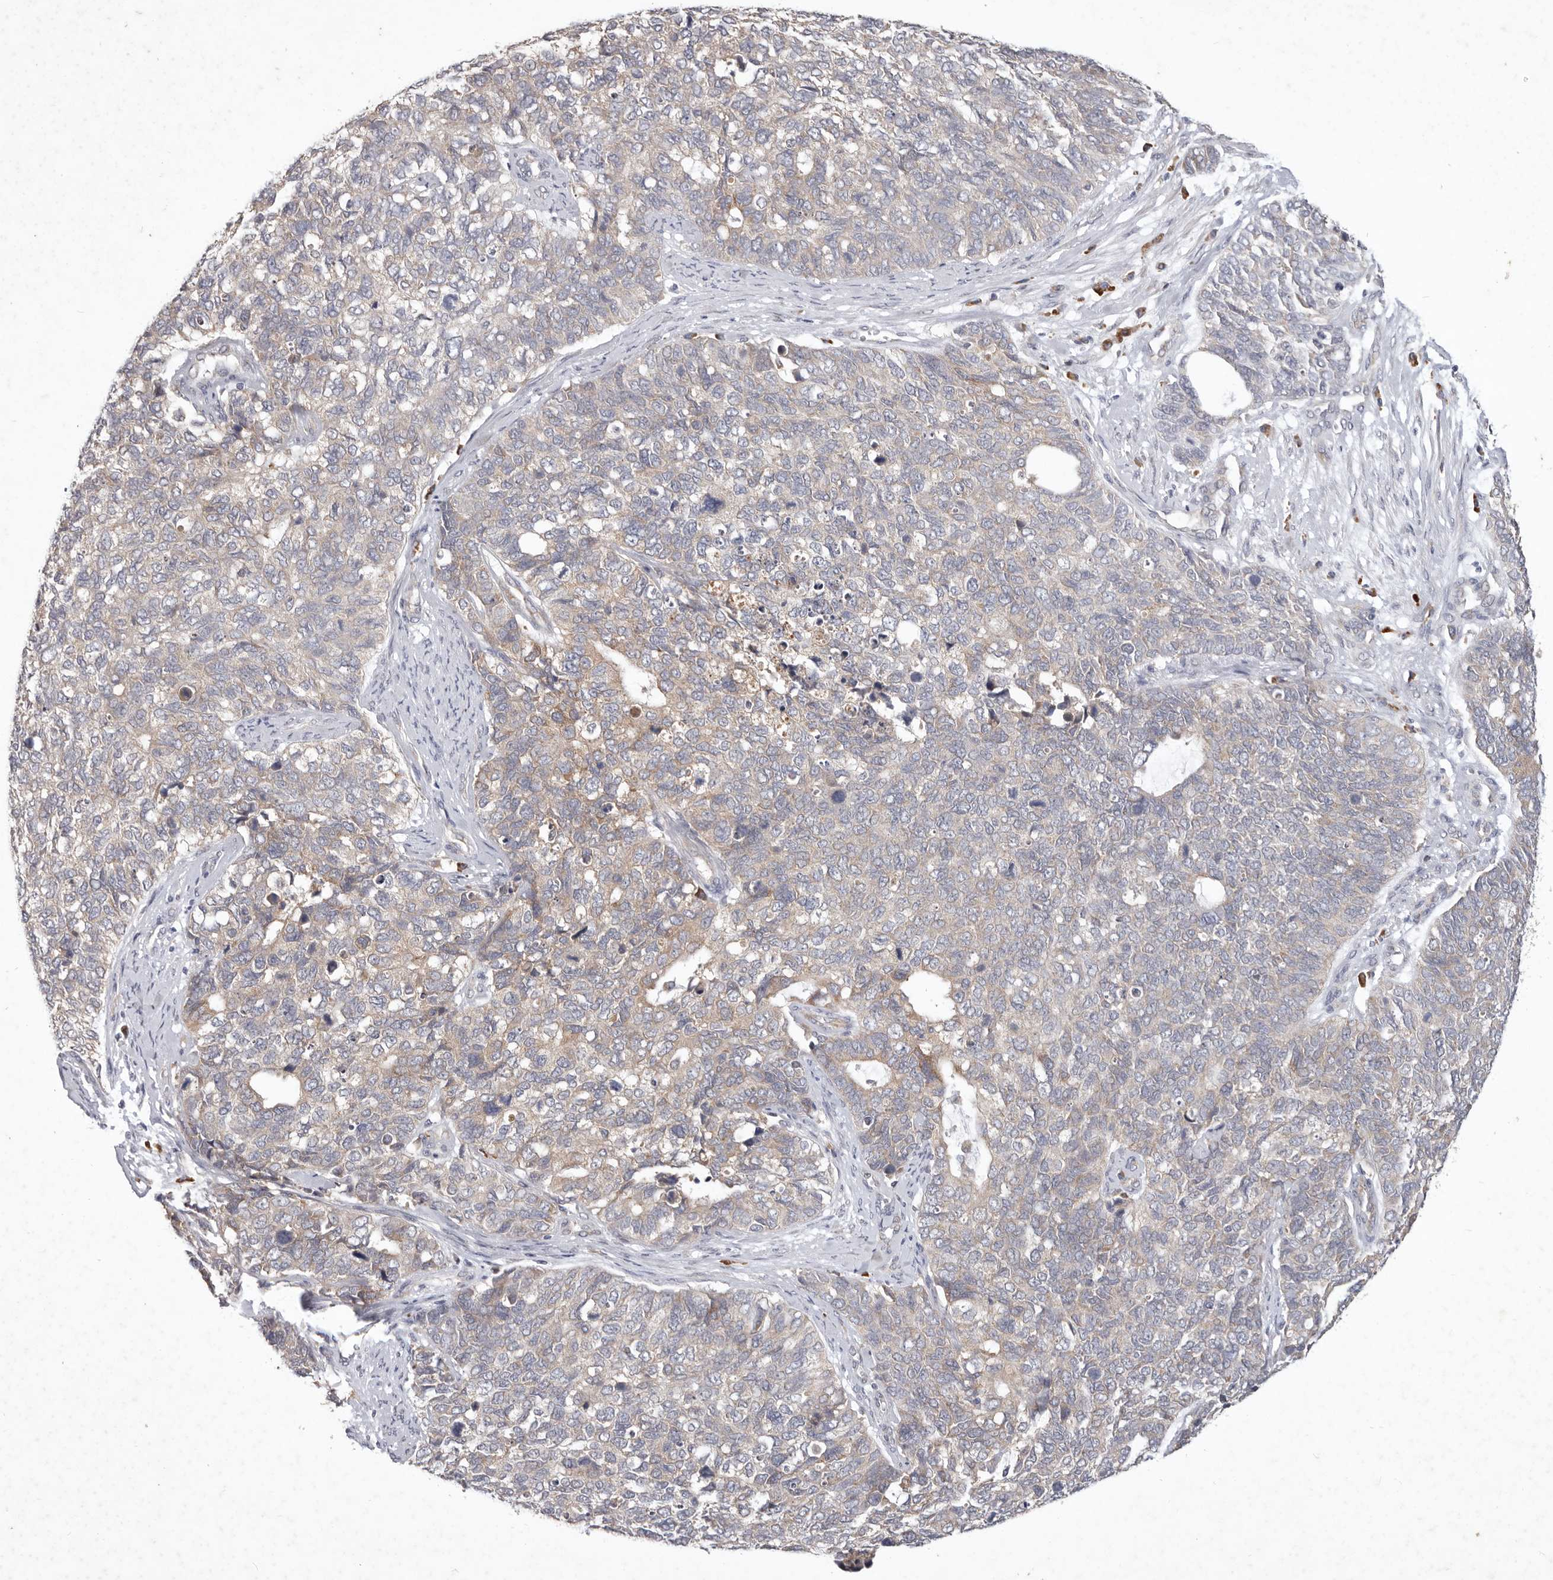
{"staining": {"intensity": "weak", "quantity": "25%-75%", "location": "cytoplasmic/membranous"}, "tissue": "cervical cancer", "cell_type": "Tumor cells", "image_type": "cancer", "snomed": [{"axis": "morphology", "description": "Squamous cell carcinoma, NOS"}, {"axis": "topography", "description": "Cervix"}], "caption": "This histopathology image reveals immunohistochemistry (IHC) staining of cervical cancer (squamous cell carcinoma), with low weak cytoplasmic/membranous positivity in about 25%-75% of tumor cells.", "gene": "WDR77", "patient": {"sex": "female", "age": 63}}